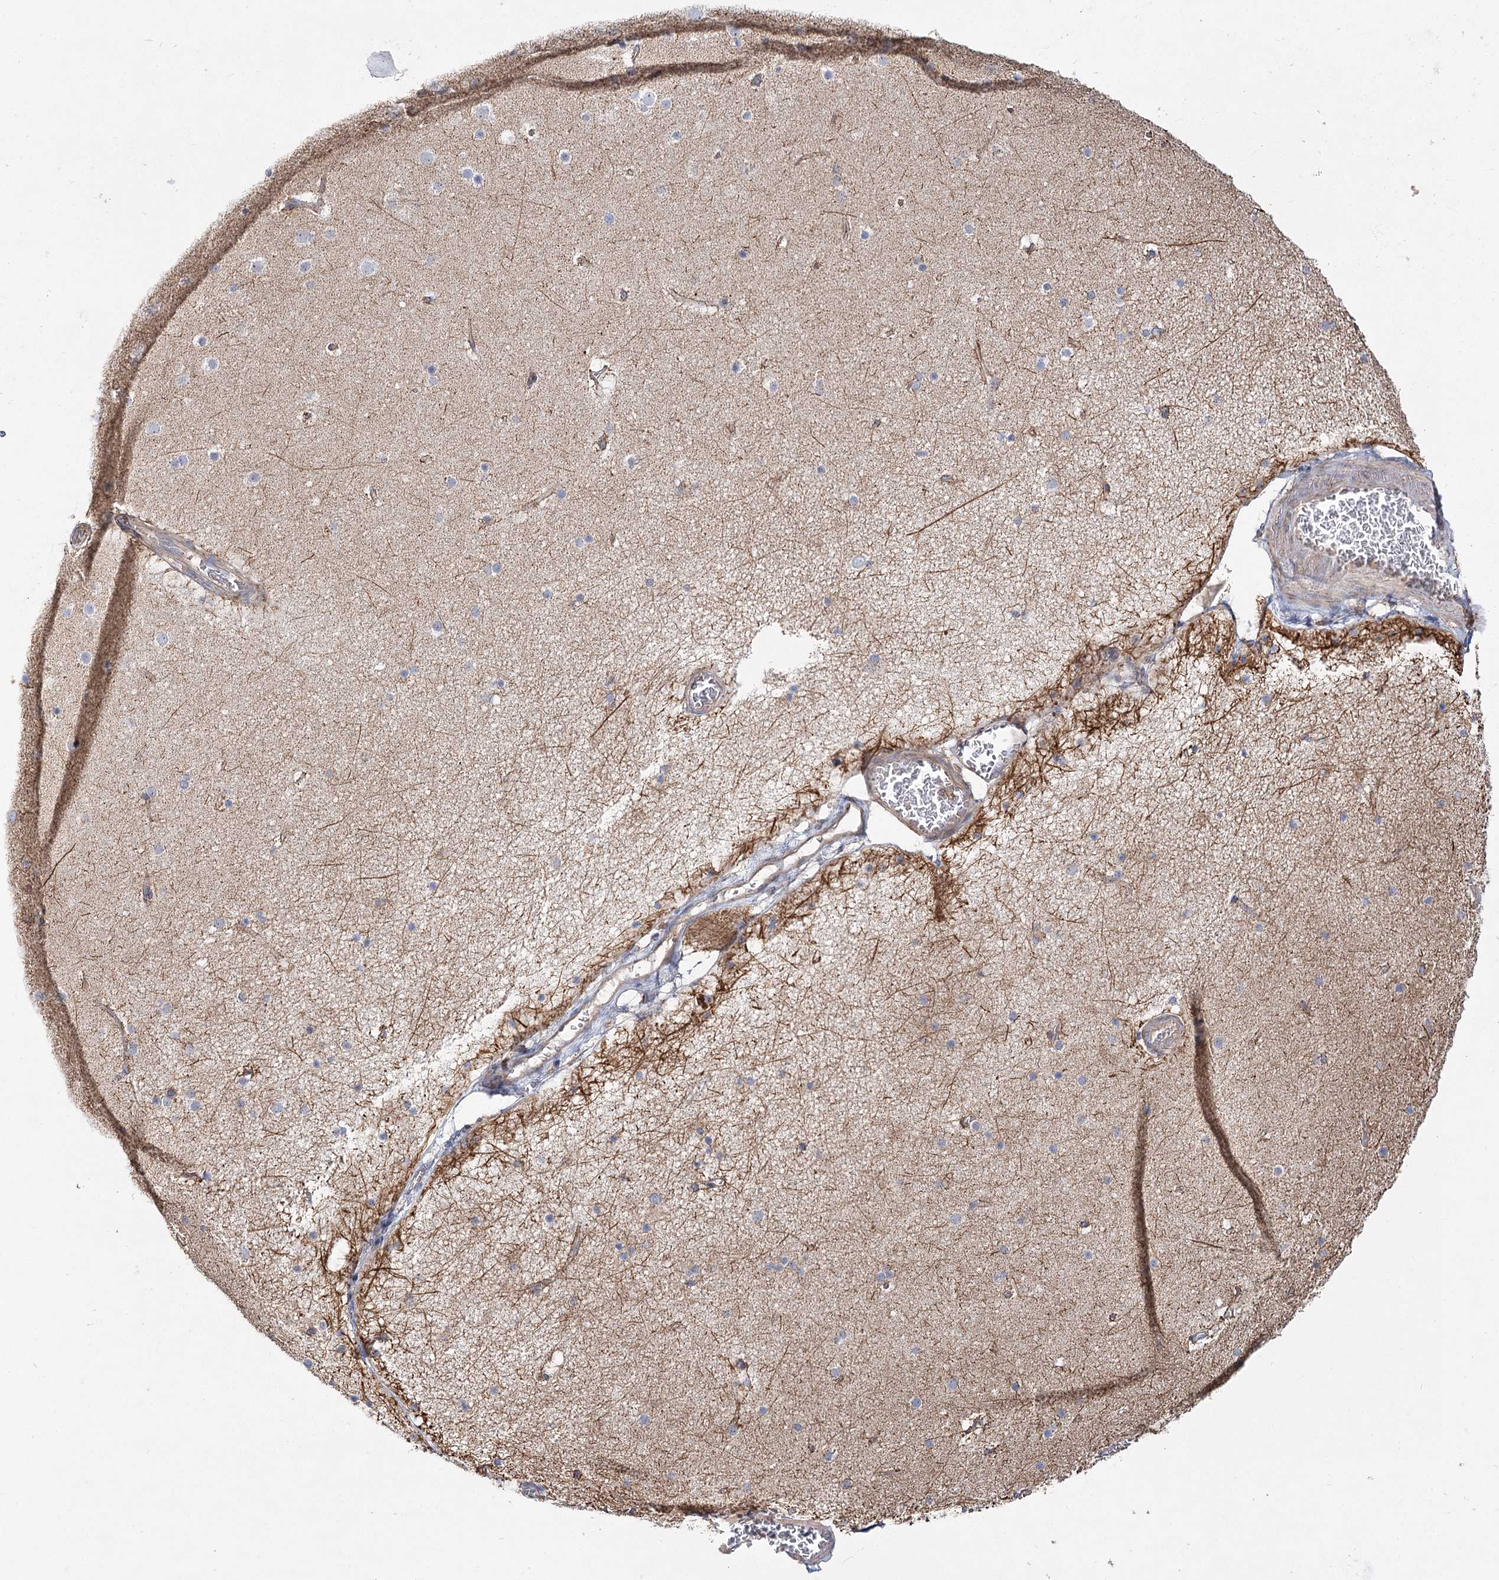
{"staining": {"intensity": "moderate", "quantity": ">75%", "location": "cytoplasmic/membranous"}, "tissue": "cerebral cortex", "cell_type": "Endothelial cells", "image_type": "normal", "snomed": [{"axis": "morphology", "description": "Normal tissue, NOS"}, {"axis": "topography", "description": "Cerebral cortex"}], "caption": "A high-resolution micrograph shows immunohistochemistry (IHC) staining of normal cerebral cortex, which shows moderate cytoplasmic/membranous staining in approximately >75% of endothelial cells.", "gene": "ZFYVE16", "patient": {"sex": "male", "age": 57}}